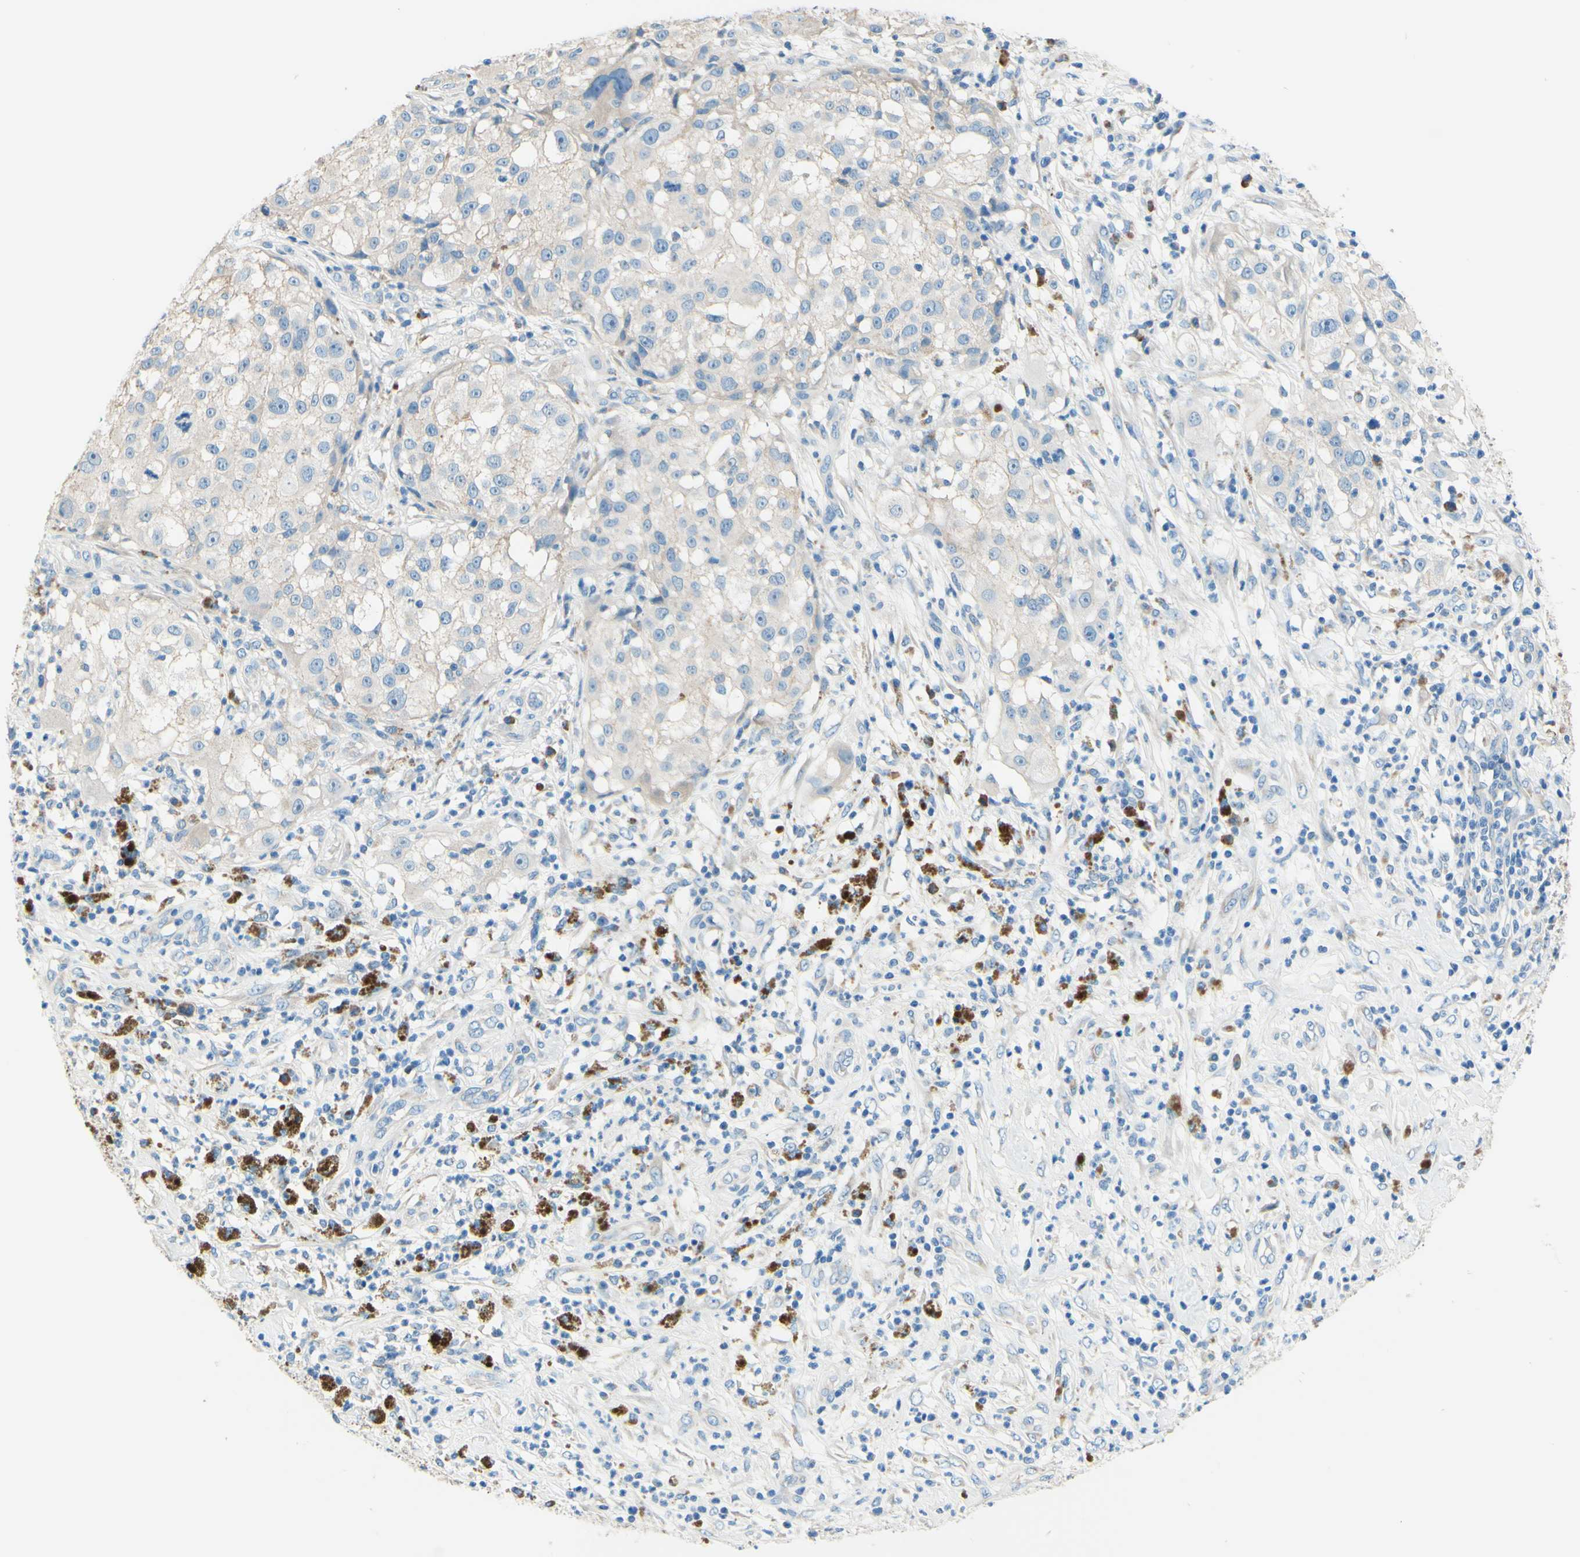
{"staining": {"intensity": "negative", "quantity": "none", "location": "none"}, "tissue": "melanoma", "cell_type": "Tumor cells", "image_type": "cancer", "snomed": [{"axis": "morphology", "description": "Necrosis, NOS"}, {"axis": "morphology", "description": "Malignant melanoma, NOS"}, {"axis": "topography", "description": "Skin"}], "caption": "Human malignant melanoma stained for a protein using immunohistochemistry (IHC) reveals no expression in tumor cells.", "gene": "PASD1", "patient": {"sex": "female", "age": 87}}